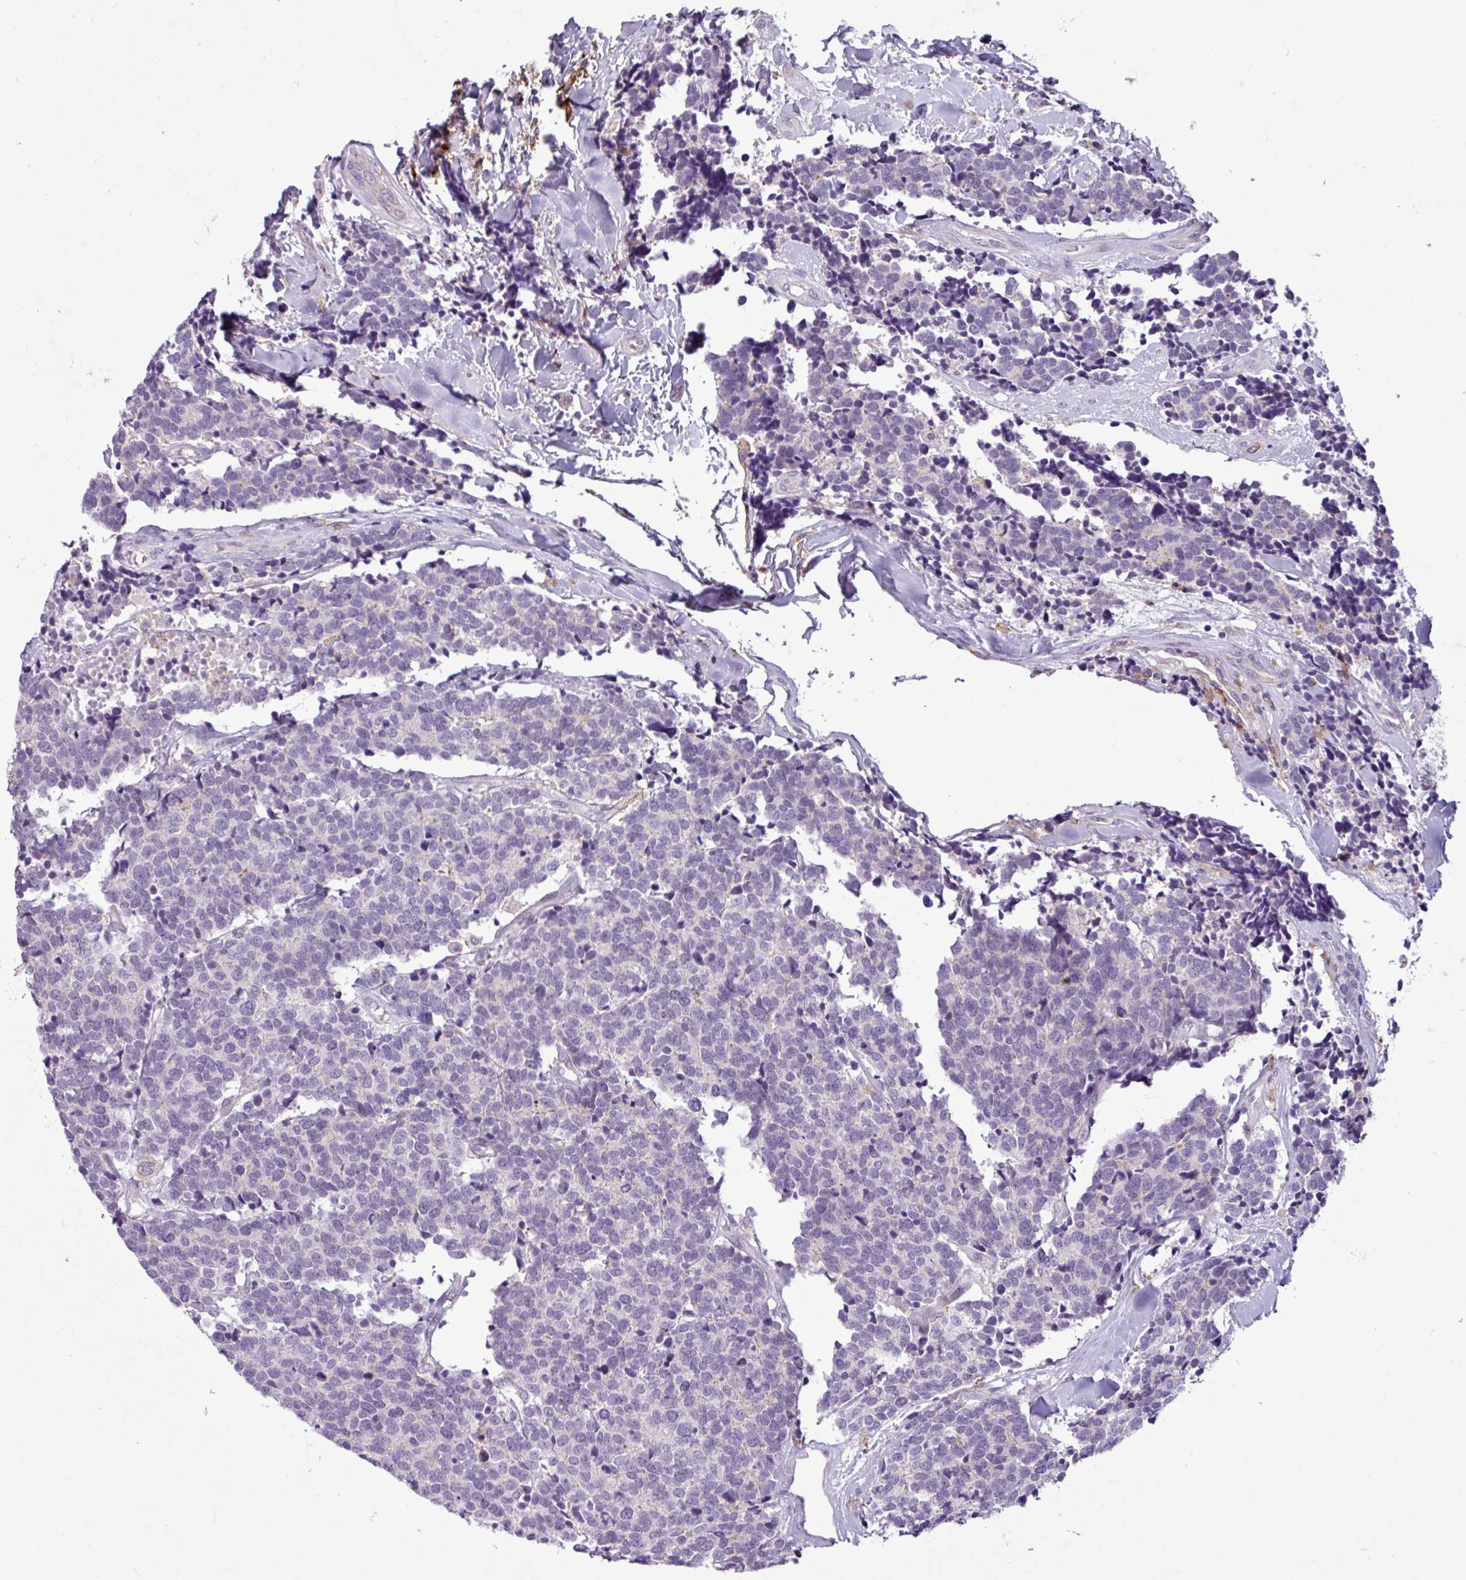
{"staining": {"intensity": "negative", "quantity": "none", "location": "none"}, "tissue": "carcinoid", "cell_type": "Tumor cells", "image_type": "cancer", "snomed": [{"axis": "morphology", "description": "Carcinoid, malignant, NOS"}, {"axis": "topography", "description": "Skin"}], "caption": "Protein analysis of carcinoid exhibits no significant positivity in tumor cells.", "gene": "C9orf24", "patient": {"sex": "female", "age": 79}}